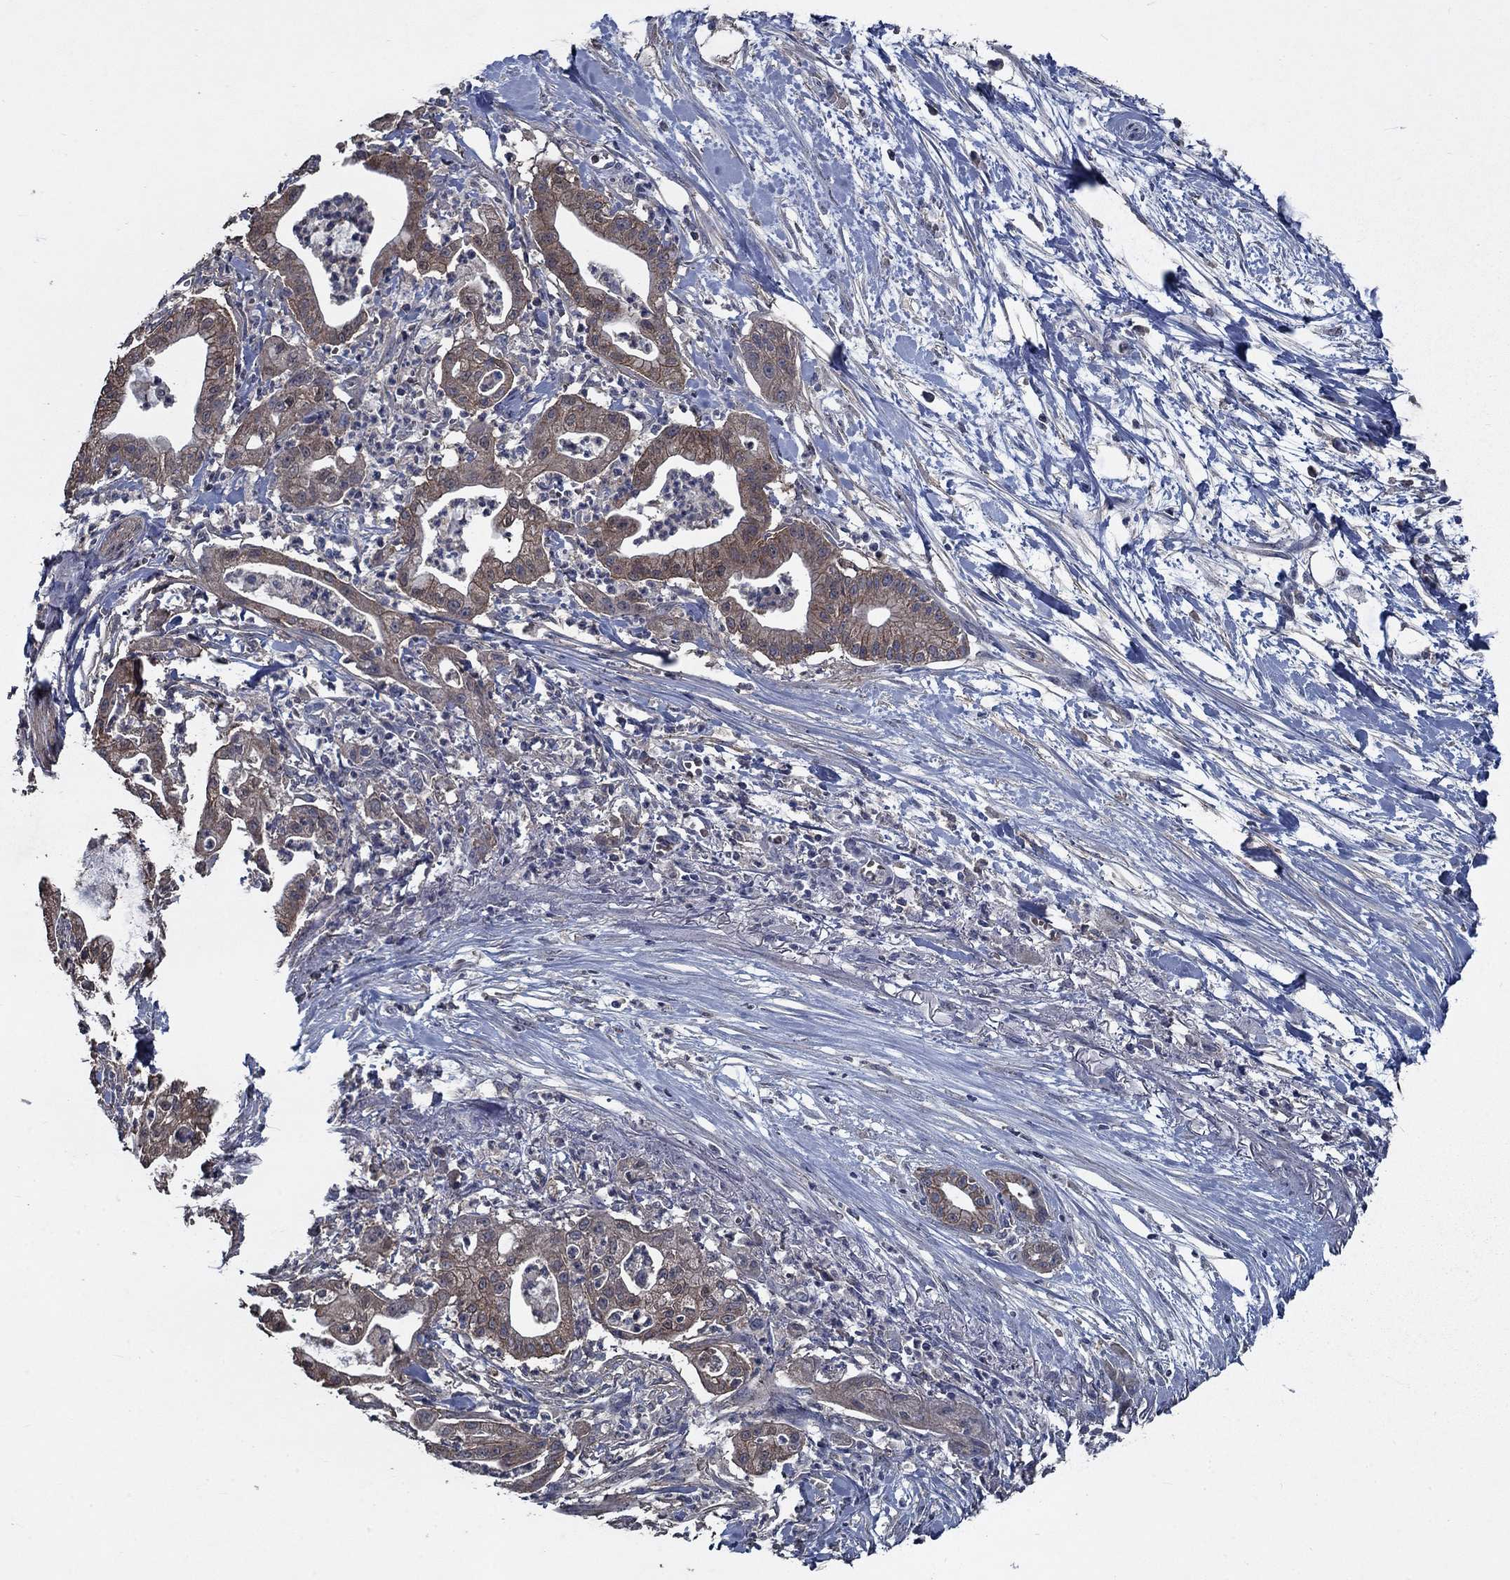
{"staining": {"intensity": "moderate", "quantity": "25%-75%", "location": "cytoplasmic/membranous"}, "tissue": "pancreatic cancer", "cell_type": "Tumor cells", "image_type": "cancer", "snomed": [{"axis": "morphology", "description": "Normal tissue, NOS"}, {"axis": "morphology", "description": "Adenocarcinoma, NOS"}, {"axis": "topography", "description": "Lymph node"}, {"axis": "topography", "description": "Pancreas"}], "caption": "Human adenocarcinoma (pancreatic) stained with a protein marker exhibits moderate staining in tumor cells.", "gene": "SLC44A1", "patient": {"sex": "female", "age": 58}}